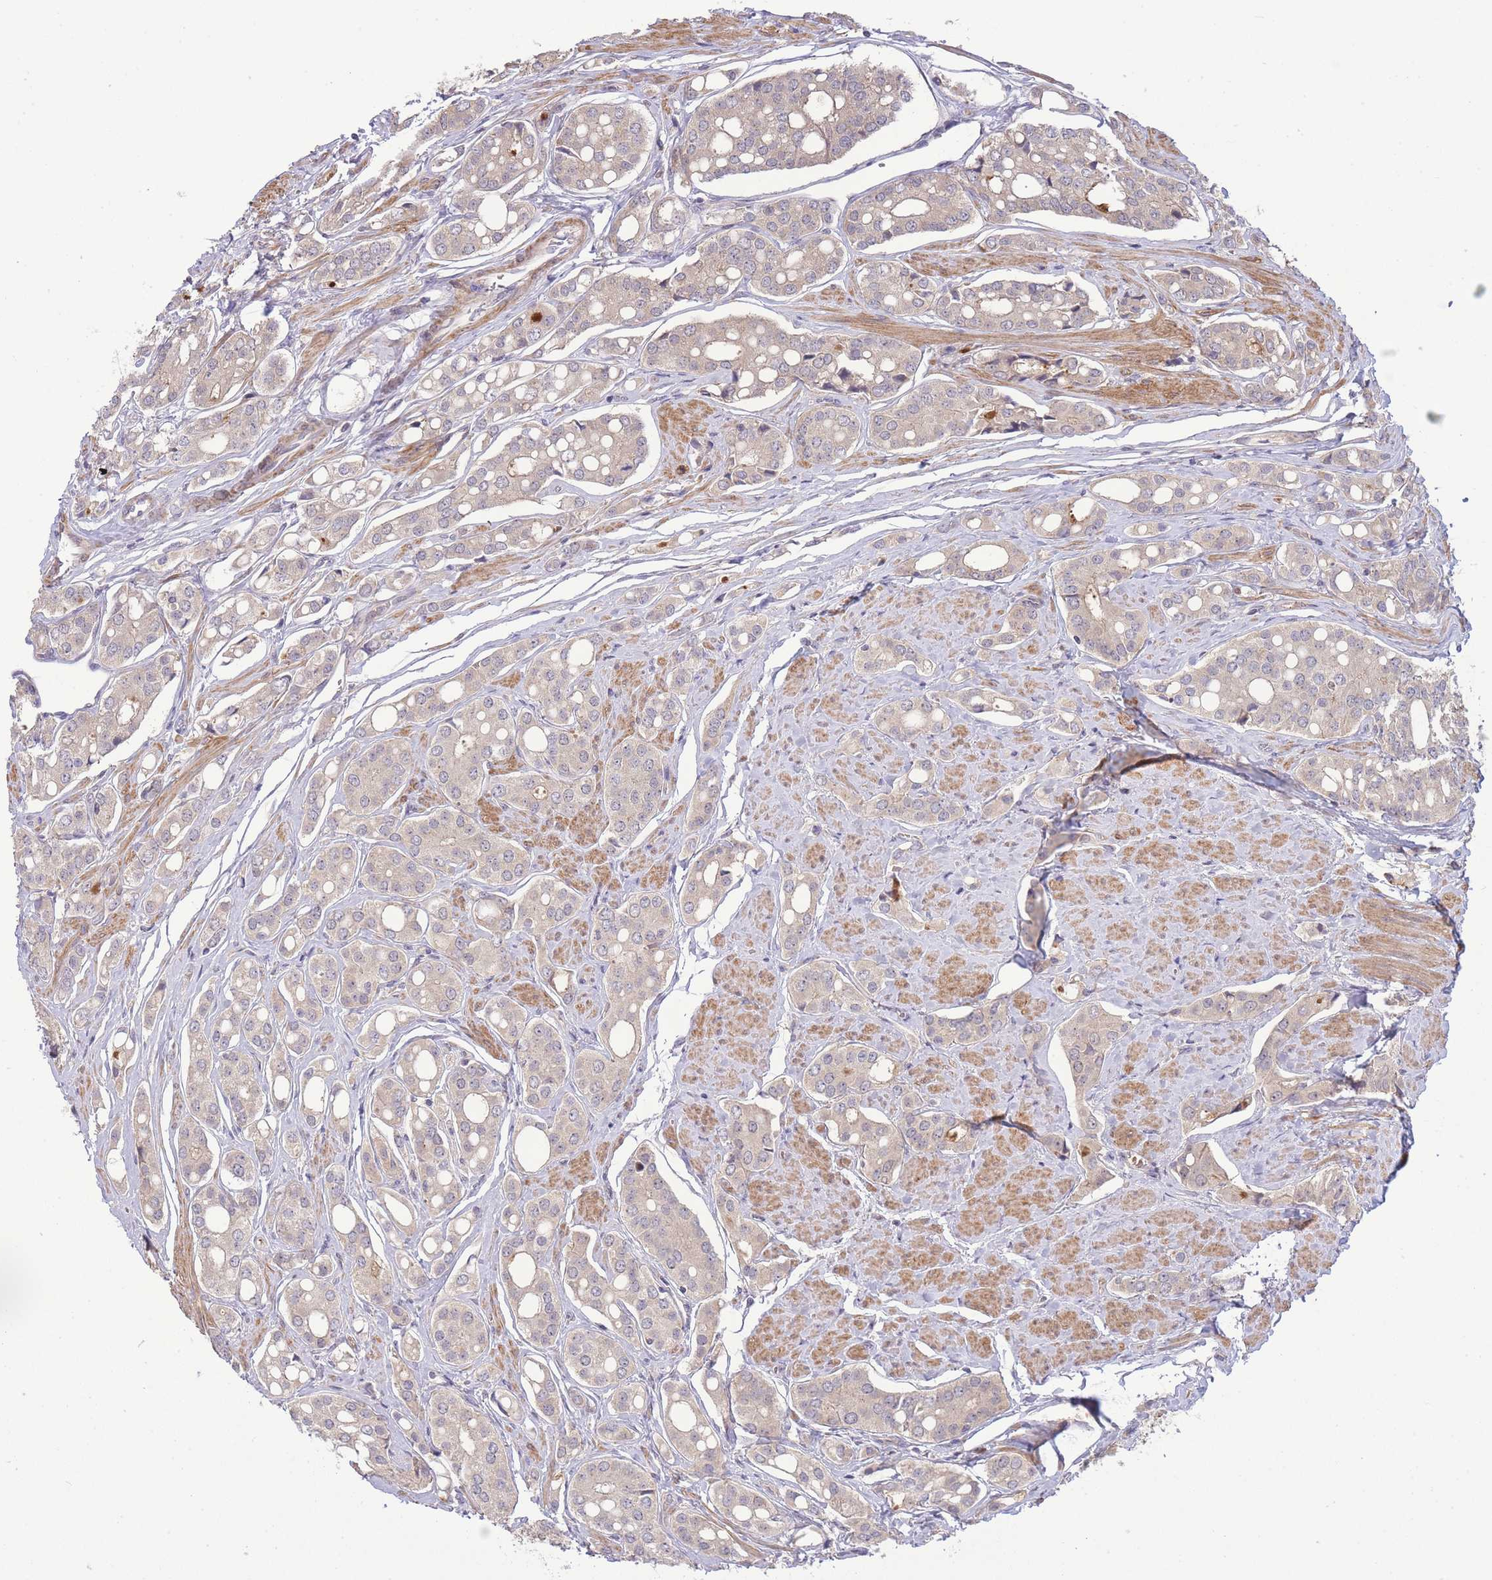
{"staining": {"intensity": "weak", "quantity": "<25%", "location": "cytoplasmic/membranous"}, "tissue": "prostate cancer", "cell_type": "Tumor cells", "image_type": "cancer", "snomed": [{"axis": "morphology", "description": "Adenocarcinoma, High grade"}, {"axis": "topography", "description": "Prostate"}], "caption": "Tumor cells are negative for protein expression in human prostate adenocarcinoma (high-grade).", "gene": "ZNF304", "patient": {"sex": "male", "age": 71}}